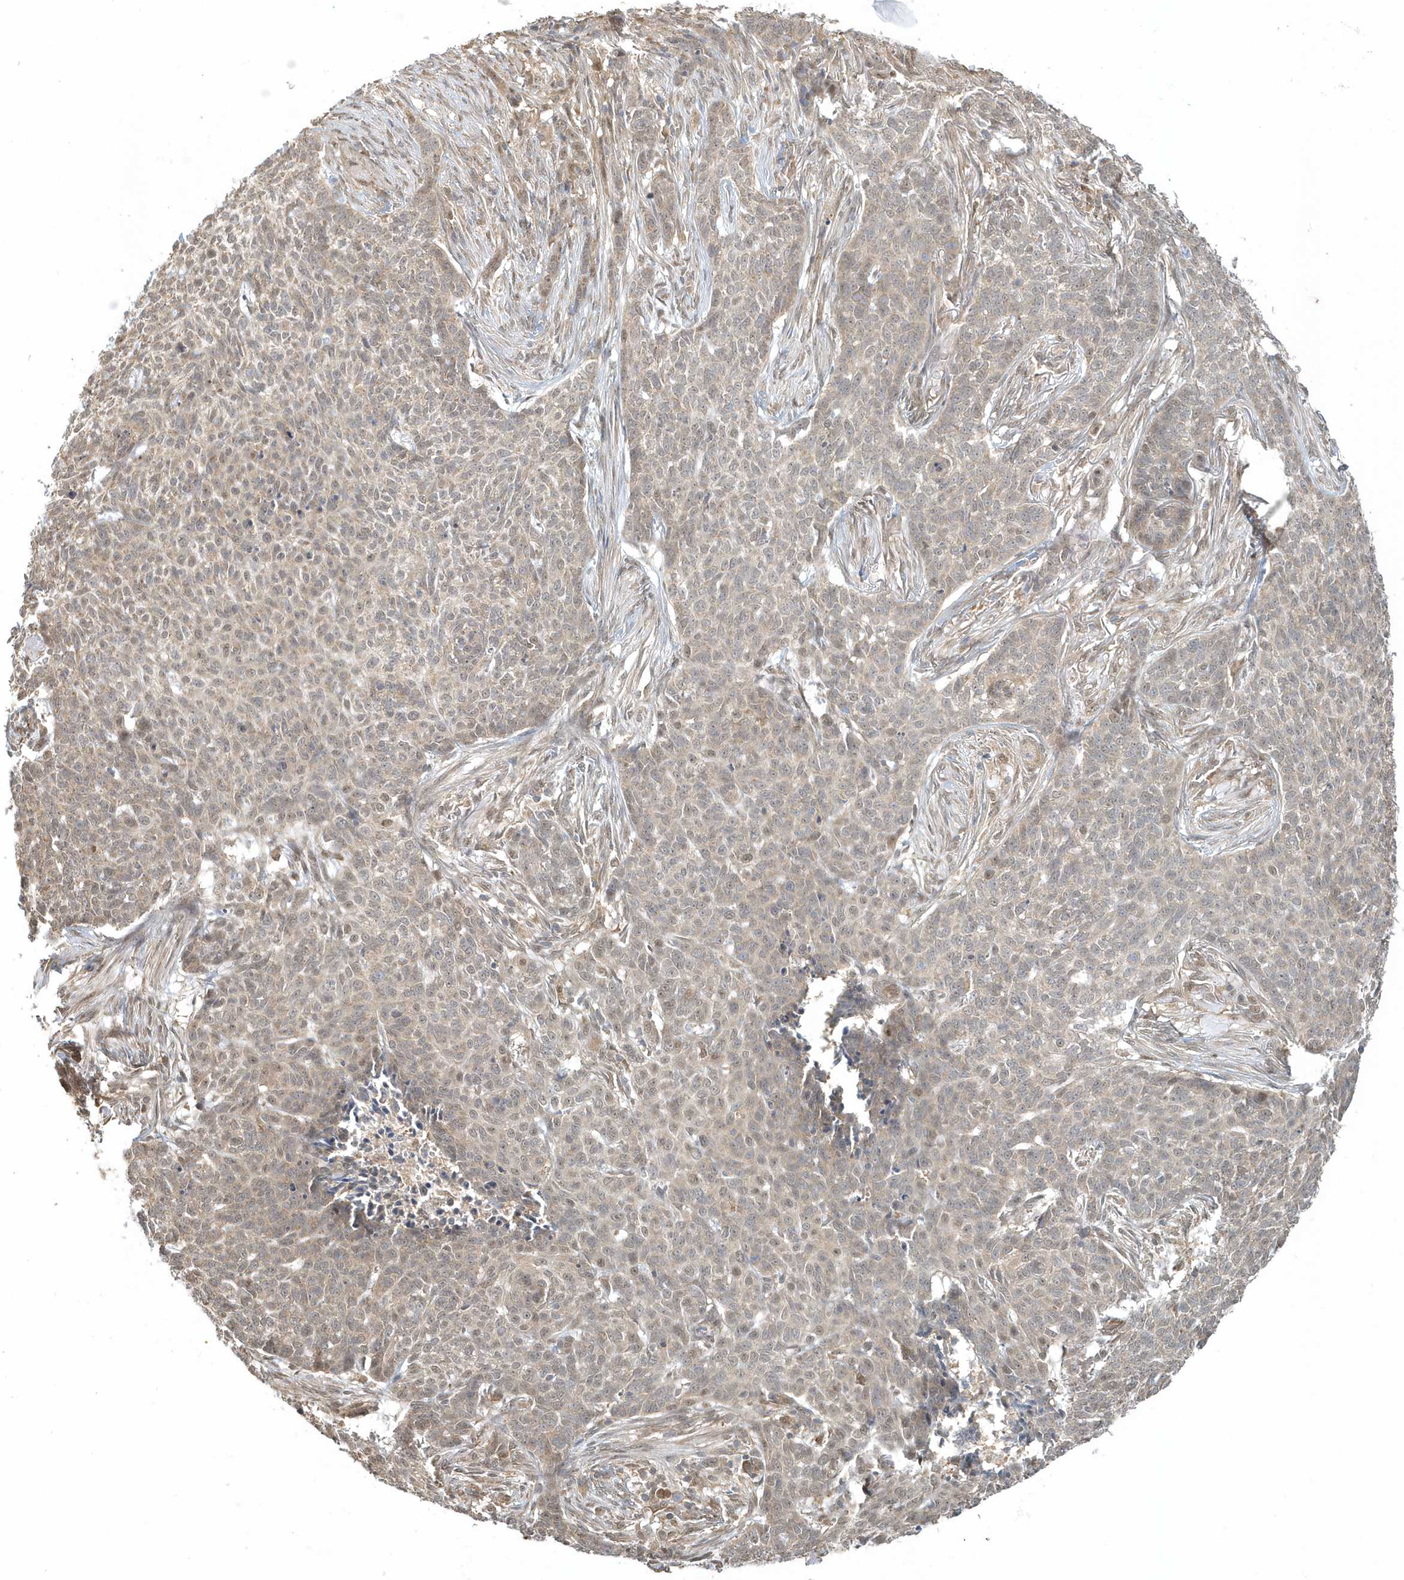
{"staining": {"intensity": "weak", "quantity": "25%-75%", "location": "cytoplasmic/membranous"}, "tissue": "skin cancer", "cell_type": "Tumor cells", "image_type": "cancer", "snomed": [{"axis": "morphology", "description": "Basal cell carcinoma"}, {"axis": "topography", "description": "Skin"}], "caption": "Weak cytoplasmic/membranous staining for a protein is seen in approximately 25%-75% of tumor cells of skin basal cell carcinoma using immunohistochemistry (IHC).", "gene": "PSMD6", "patient": {"sex": "male", "age": 85}}